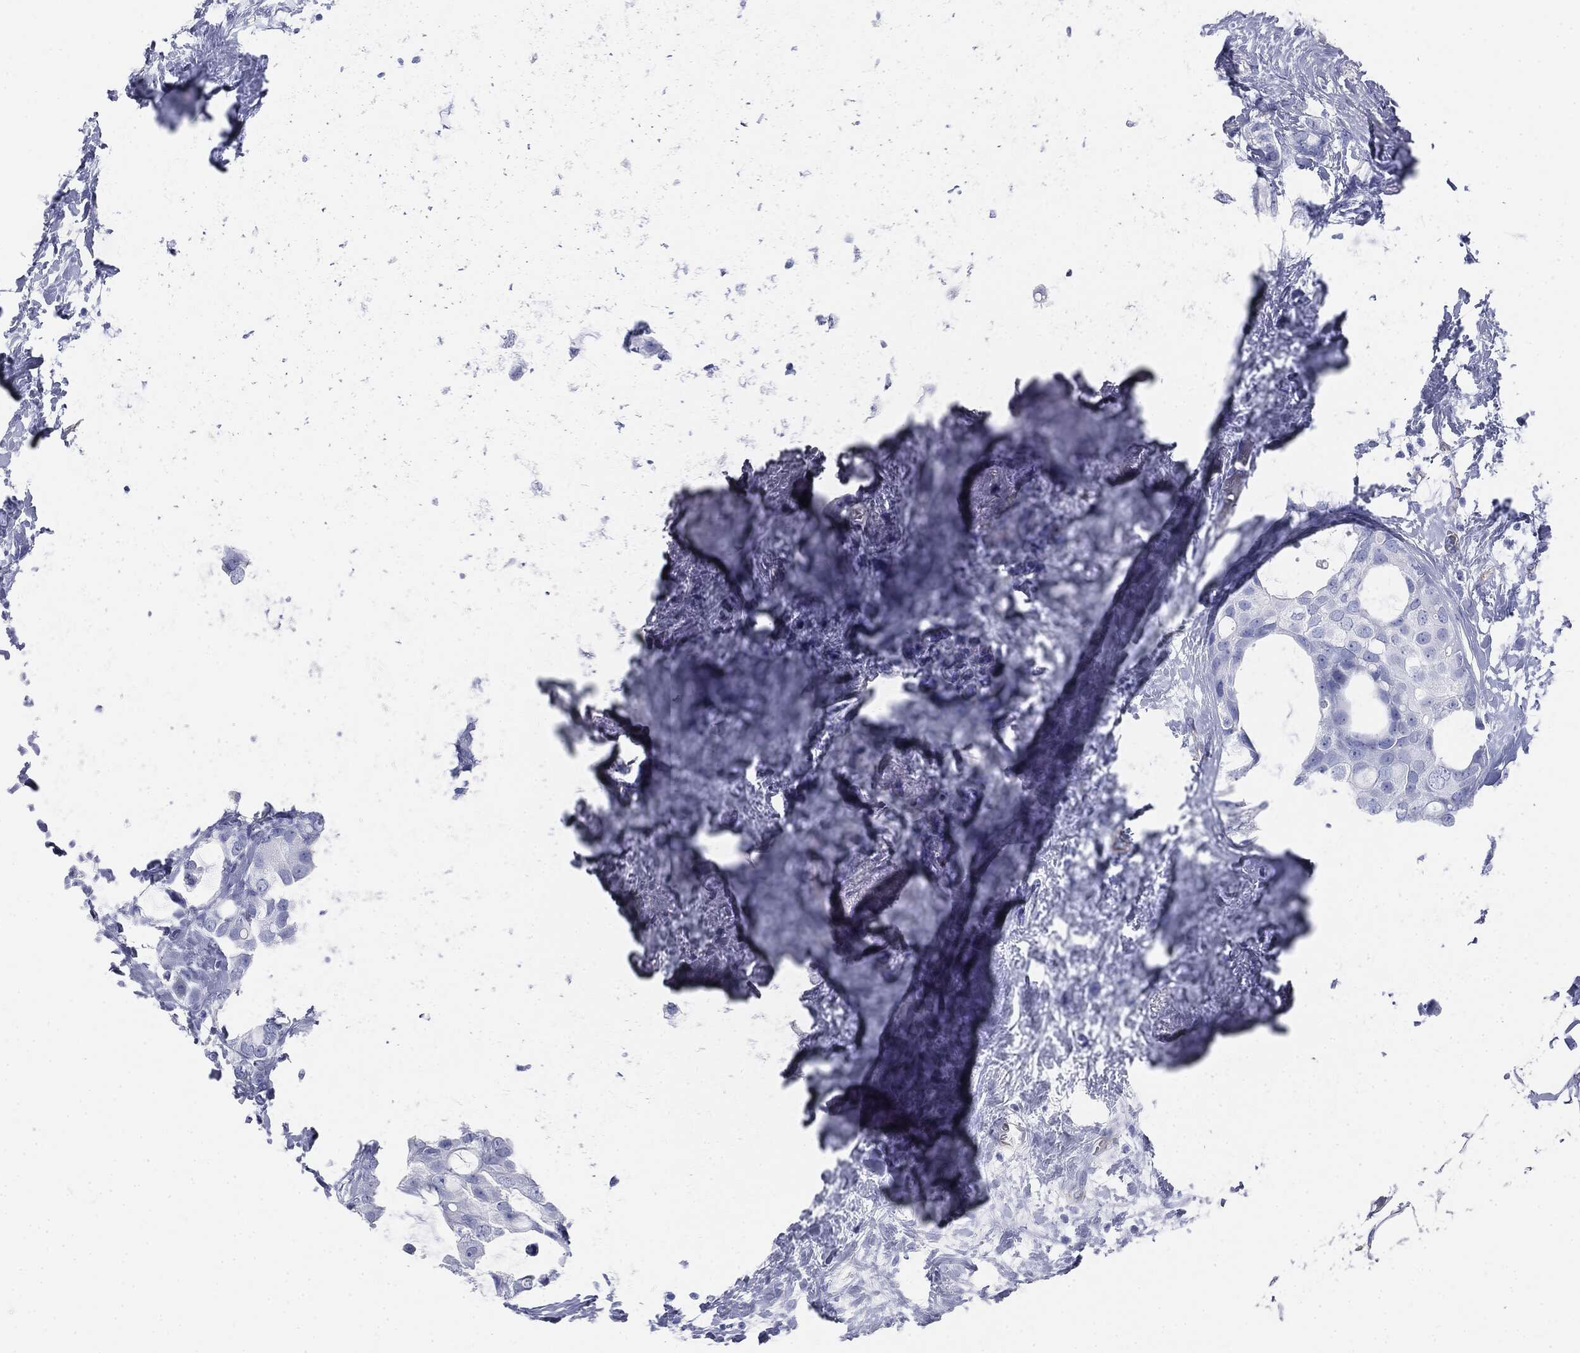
{"staining": {"intensity": "negative", "quantity": "none", "location": "none"}, "tissue": "breast cancer", "cell_type": "Tumor cells", "image_type": "cancer", "snomed": [{"axis": "morphology", "description": "Duct carcinoma"}, {"axis": "topography", "description": "Breast"}], "caption": "Breast cancer stained for a protein using immunohistochemistry reveals no staining tumor cells.", "gene": "MUC5AC", "patient": {"sex": "female", "age": 45}}